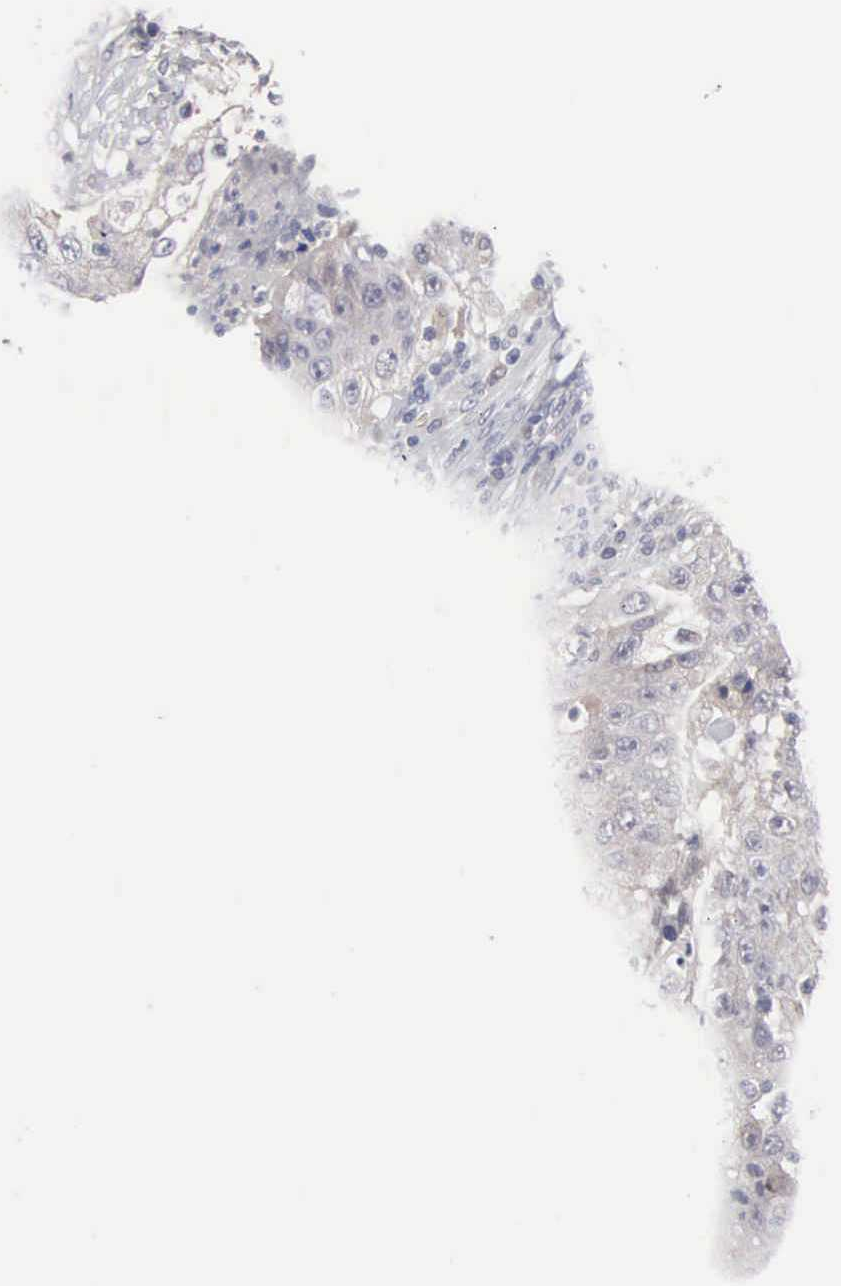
{"staining": {"intensity": "moderate", "quantity": ">75%", "location": "cytoplasmic/membranous"}, "tissue": "lung cancer", "cell_type": "Tumor cells", "image_type": "cancer", "snomed": [{"axis": "morphology", "description": "Squamous cell carcinoma, NOS"}, {"axis": "topography", "description": "Lung"}], "caption": "Brown immunohistochemical staining in squamous cell carcinoma (lung) reveals moderate cytoplasmic/membranous positivity in about >75% of tumor cells.", "gene": "INF2", "patient": {"sex": "male", "age": 64}}